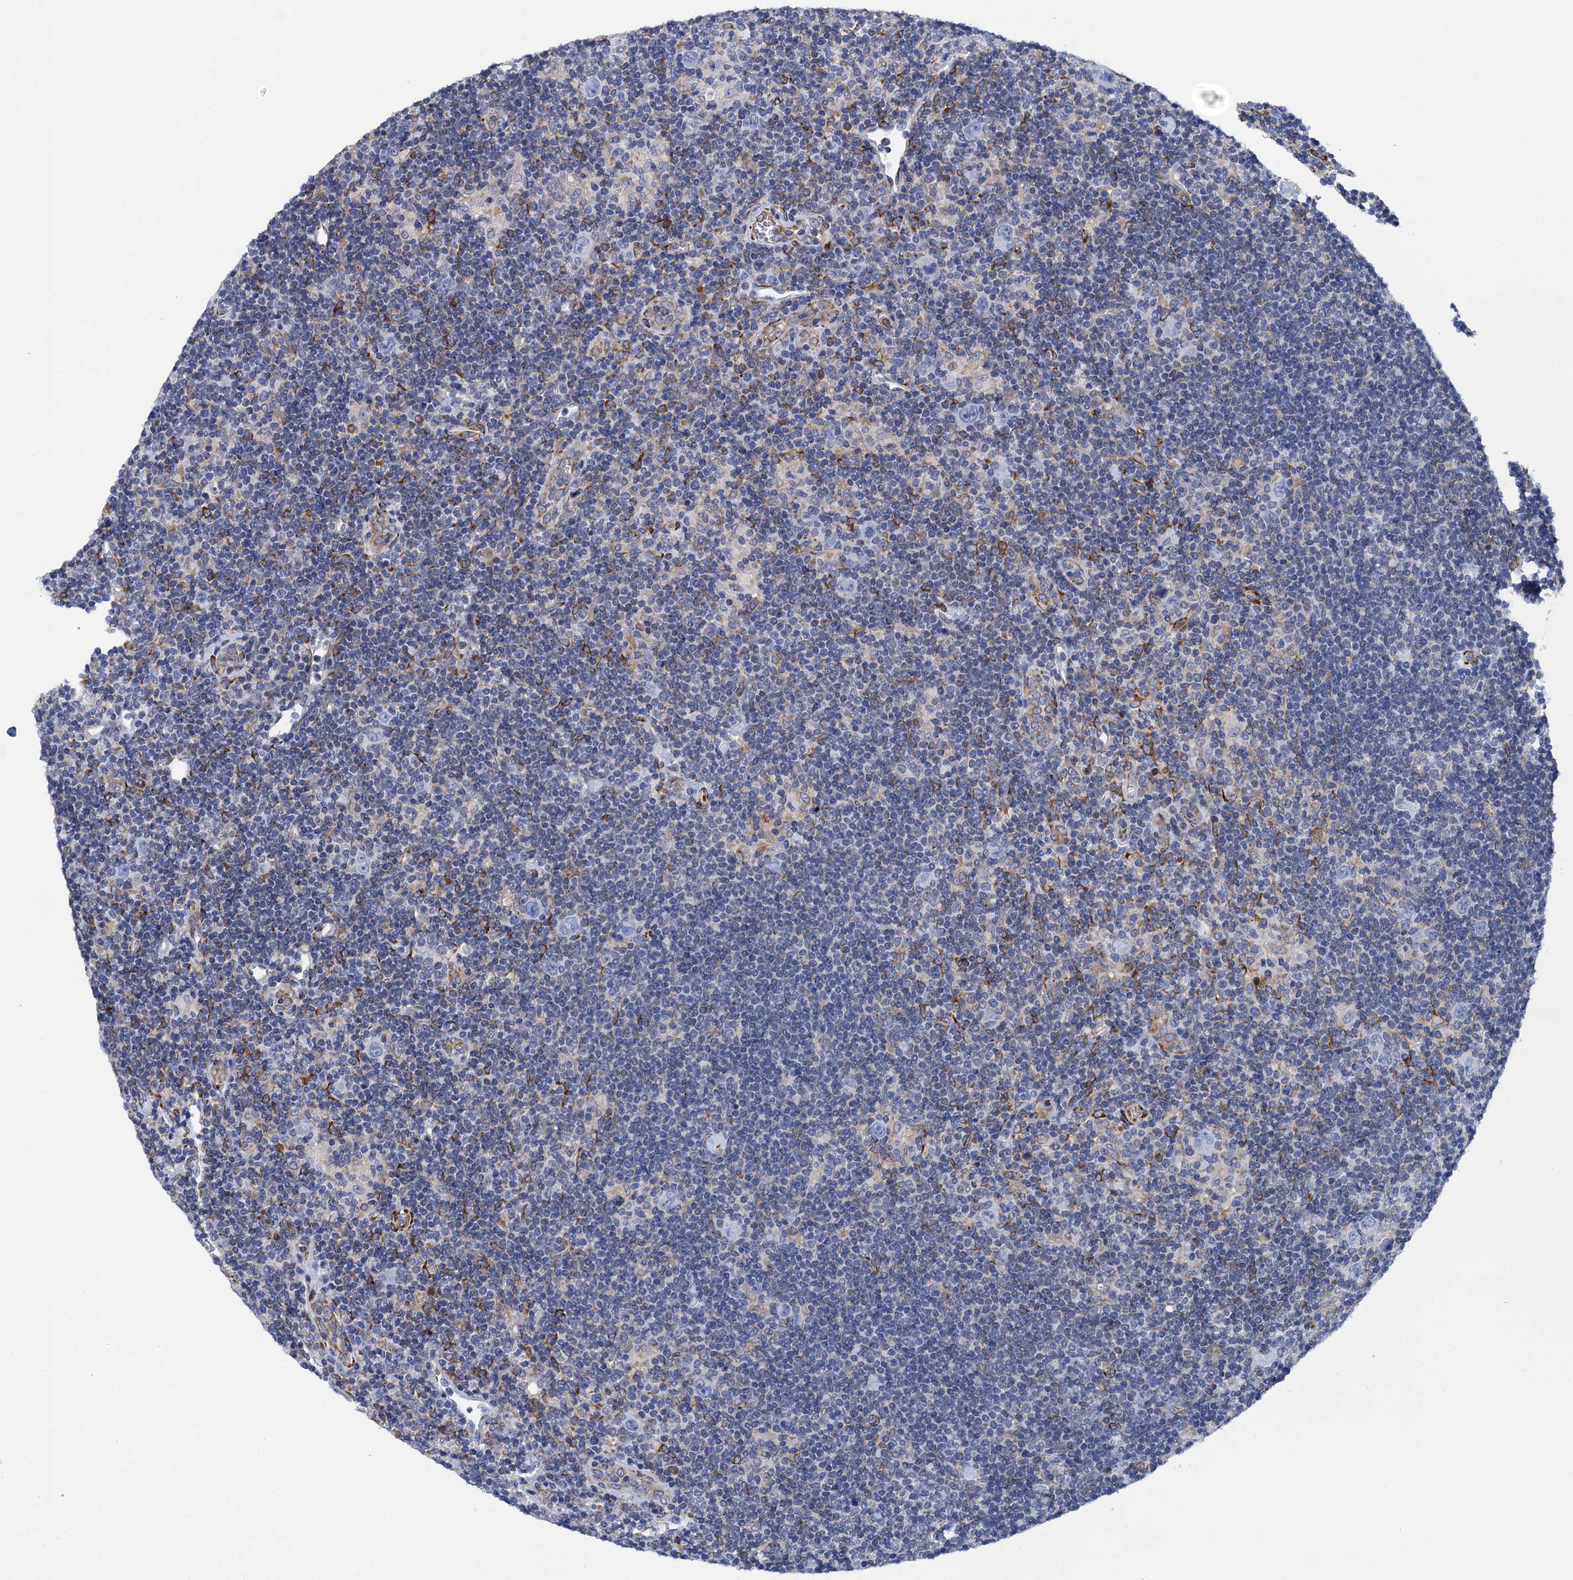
{"staining": {"intensity": "negative", "quantity": "none", "location": "none"}, "tissue": "lymphoma", "cell_type": "Tumor cells", "image_type": "cancer", "snomed": [{"axis": "morphology", "description": "Hodgkin's disease, NOS"}, {"axis": "topography", "description": "Lymph node"}], "caption": "Tumor cells show no significant protein expression in lymphoma.", "gene": "POGLUT3", "patient": {"sex": "female", "age": 57}}